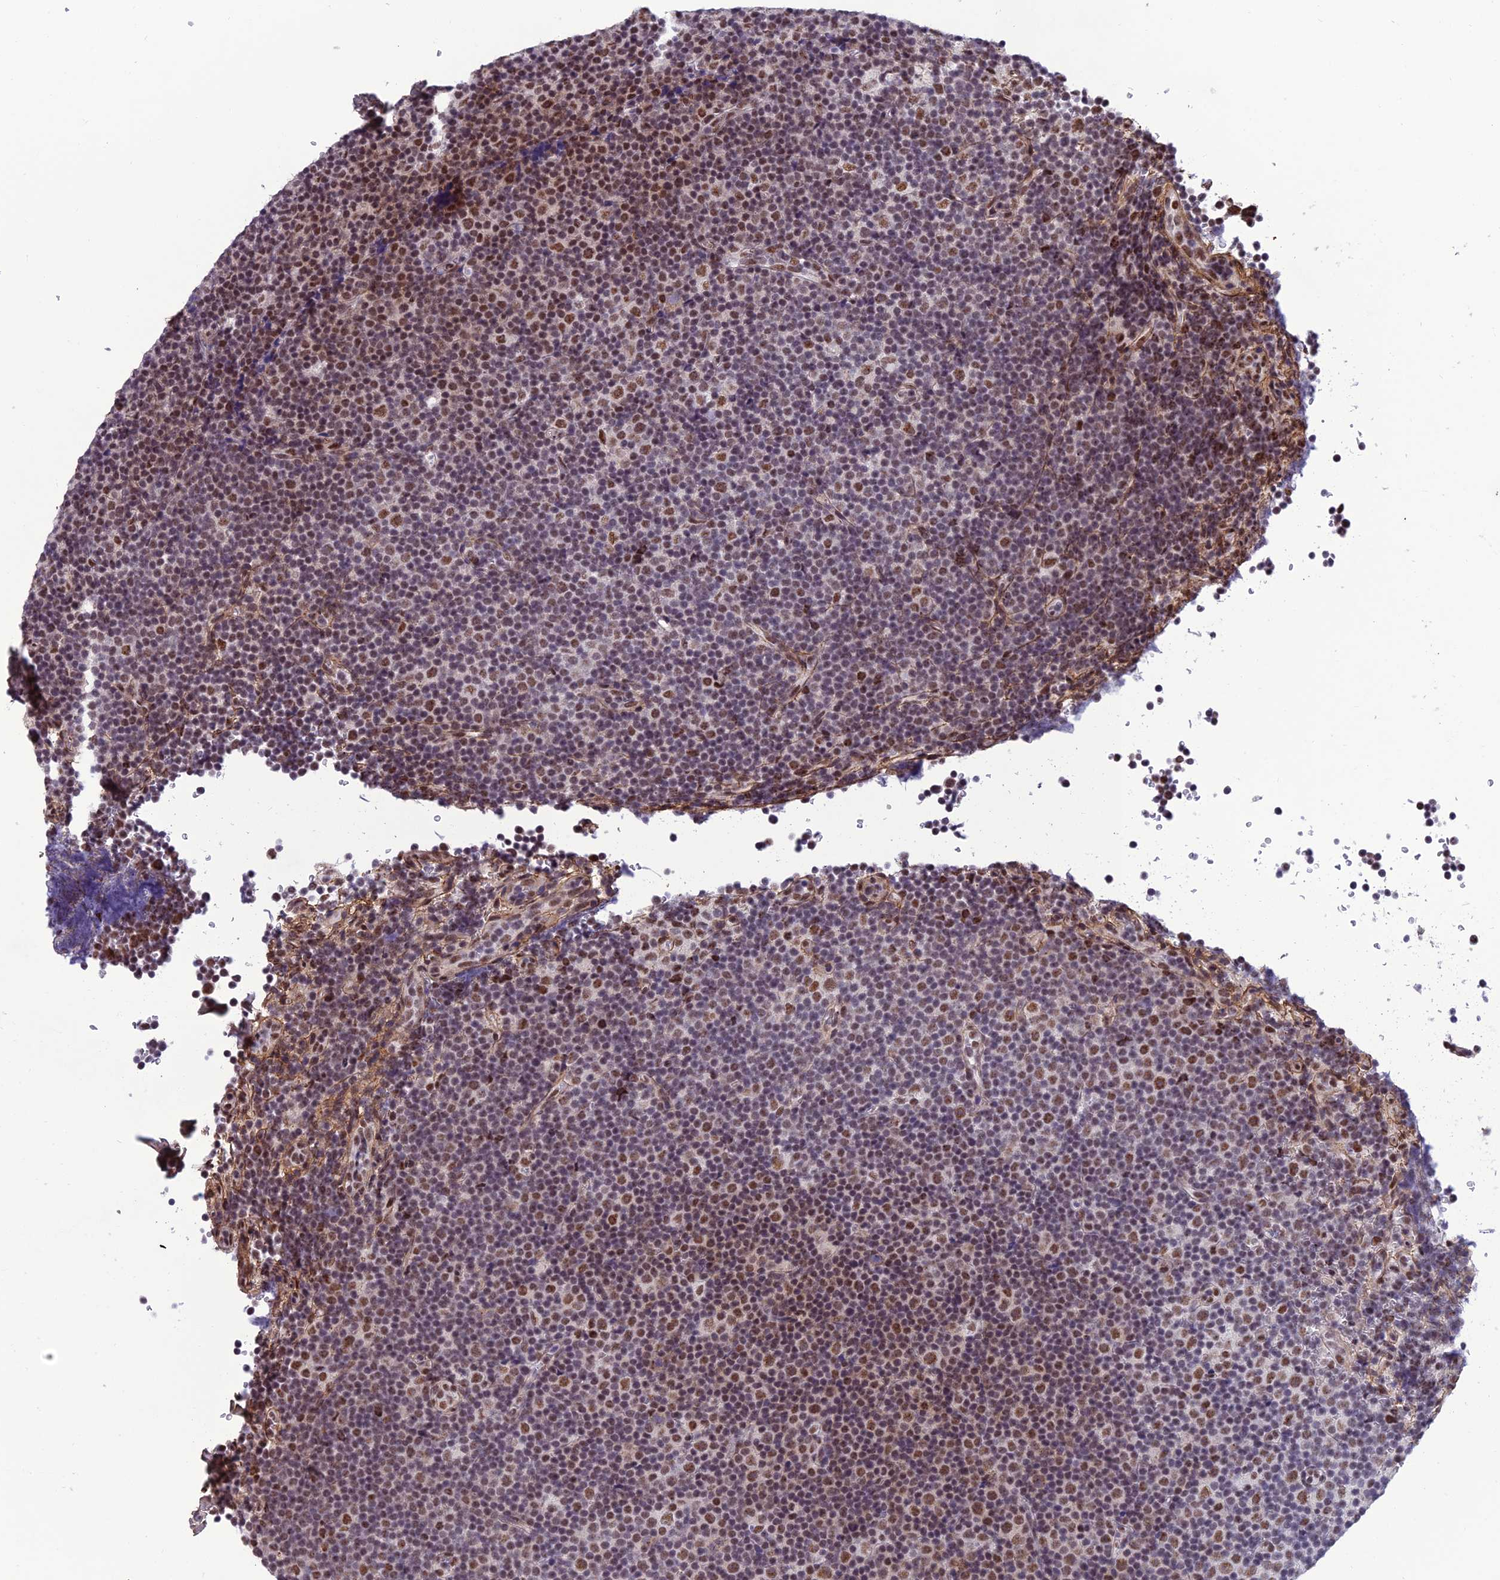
{"staining": {"intensity": "moderate", "quantity": "25%-75%", "location": "nuclear"}, "tissue": "lymphoma", "cell_type": "Tumor cells", "image_type": "cancer", "snomed": [{"axis": "morphology", "description": "Malignant lymphoma, non-Hodgkin's type, Low grade"}, {"axis": "topography", "description": "Lymph node"}], "caption": "A micrograph showing moderate nuclear expression in approximately 25%-75% of tumor cells in low-grade malignant lymphoma, non-Hodgkin's type, as visualized by brown immunohistochemical staining.", "gene": "RSRC1", "patient": {"sex": "female", "age": 67}}